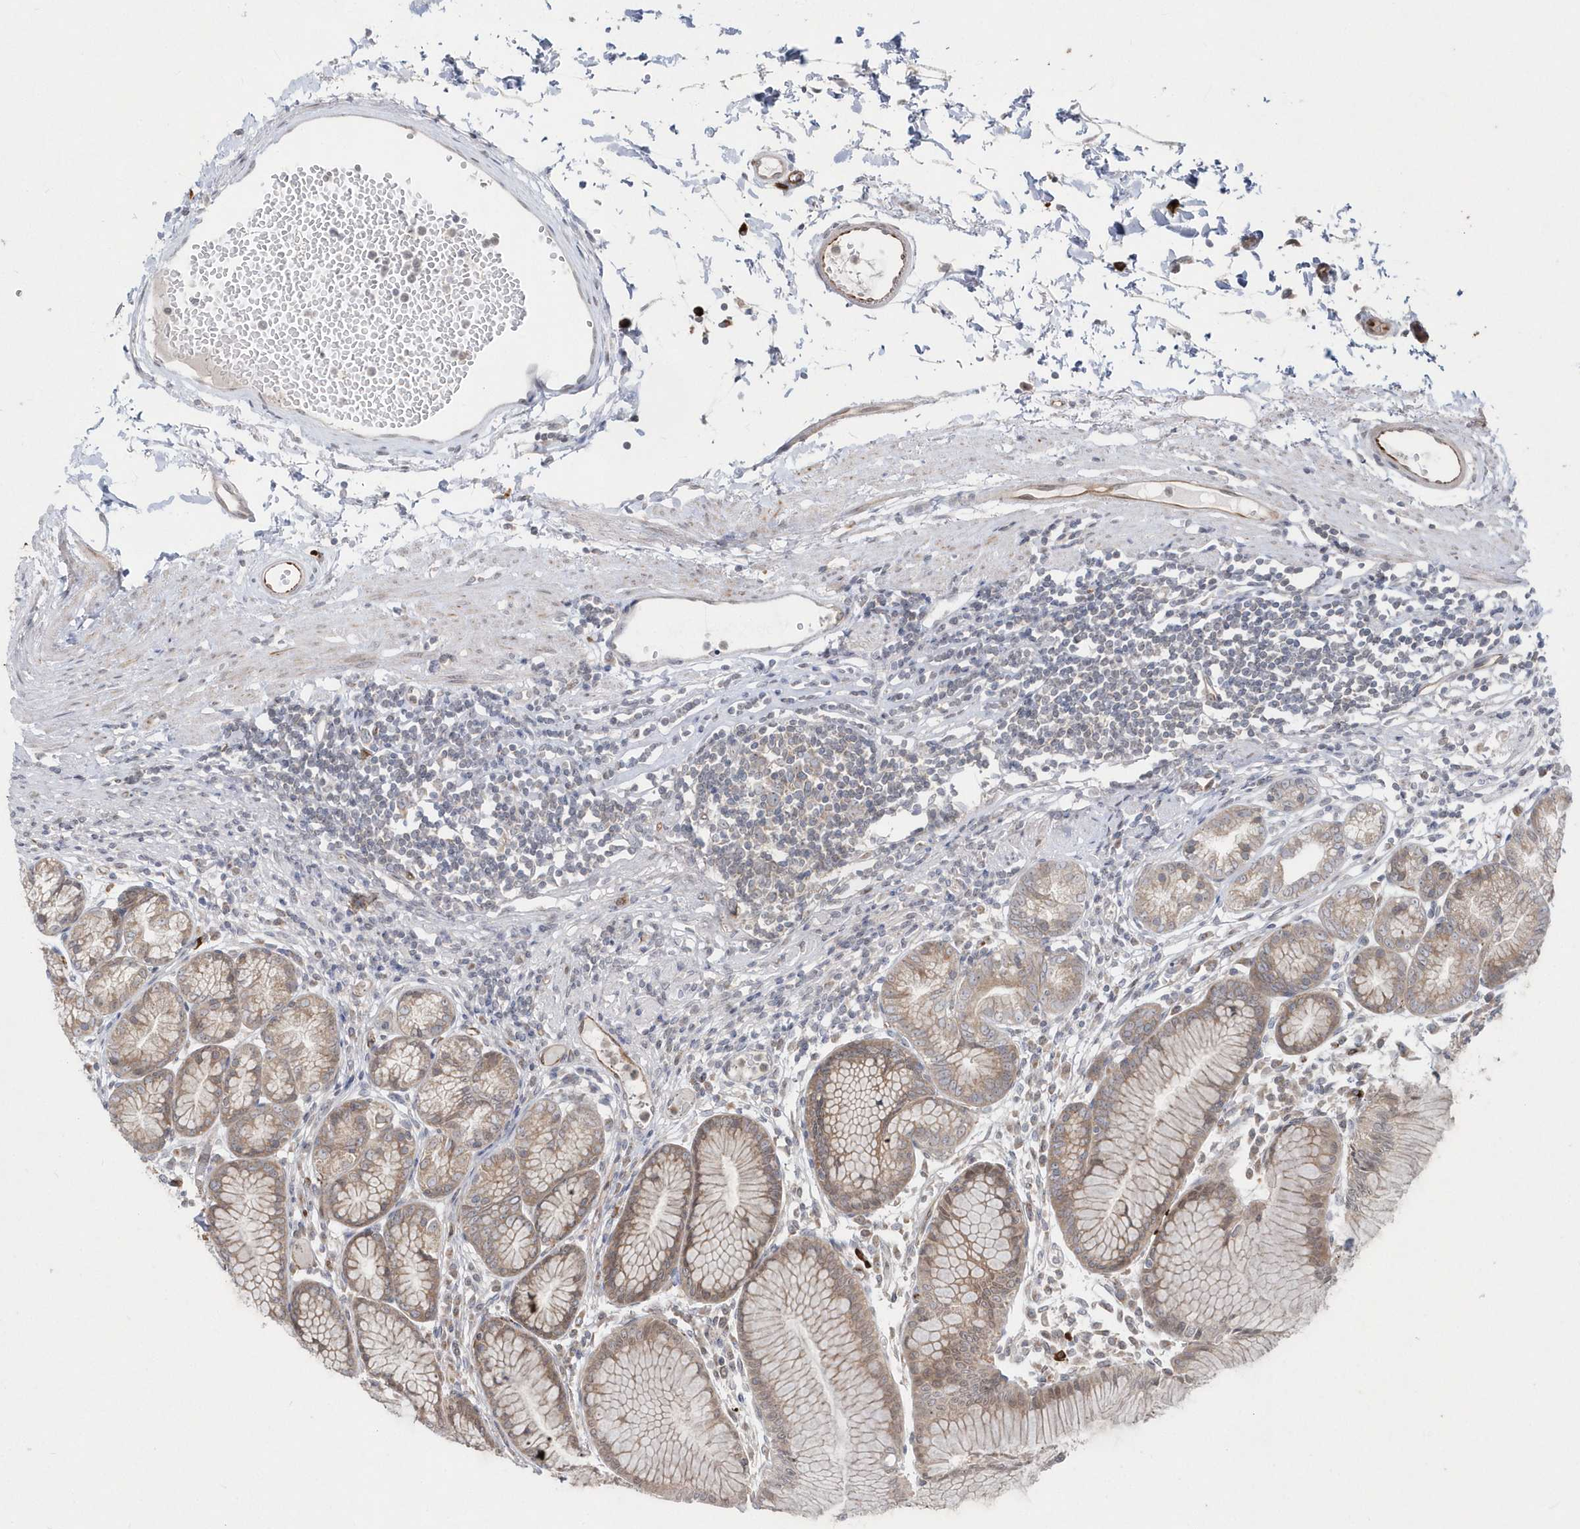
{"staining": {"intensity": "moderate", "quantity": ">75%", "location": "cytoplasmic/membranous"}, "tissue": "stomach", "cell_type": "Glandular cells", "image_type": "normal", "snomed": [{"axis": "morphology", "description": "Normal tissue, NOS"}, {"axis": "topography", "description": "Stomach"}], "caption": "Moderate cytoplasmic/membranous expression is identified in approximately >75% of glandular cells in unremarkable stomach. (IHC, brightfield microscopy, high magnification).", "gene": "DHX57", "patient": {"sex": "female", "age": 57}}